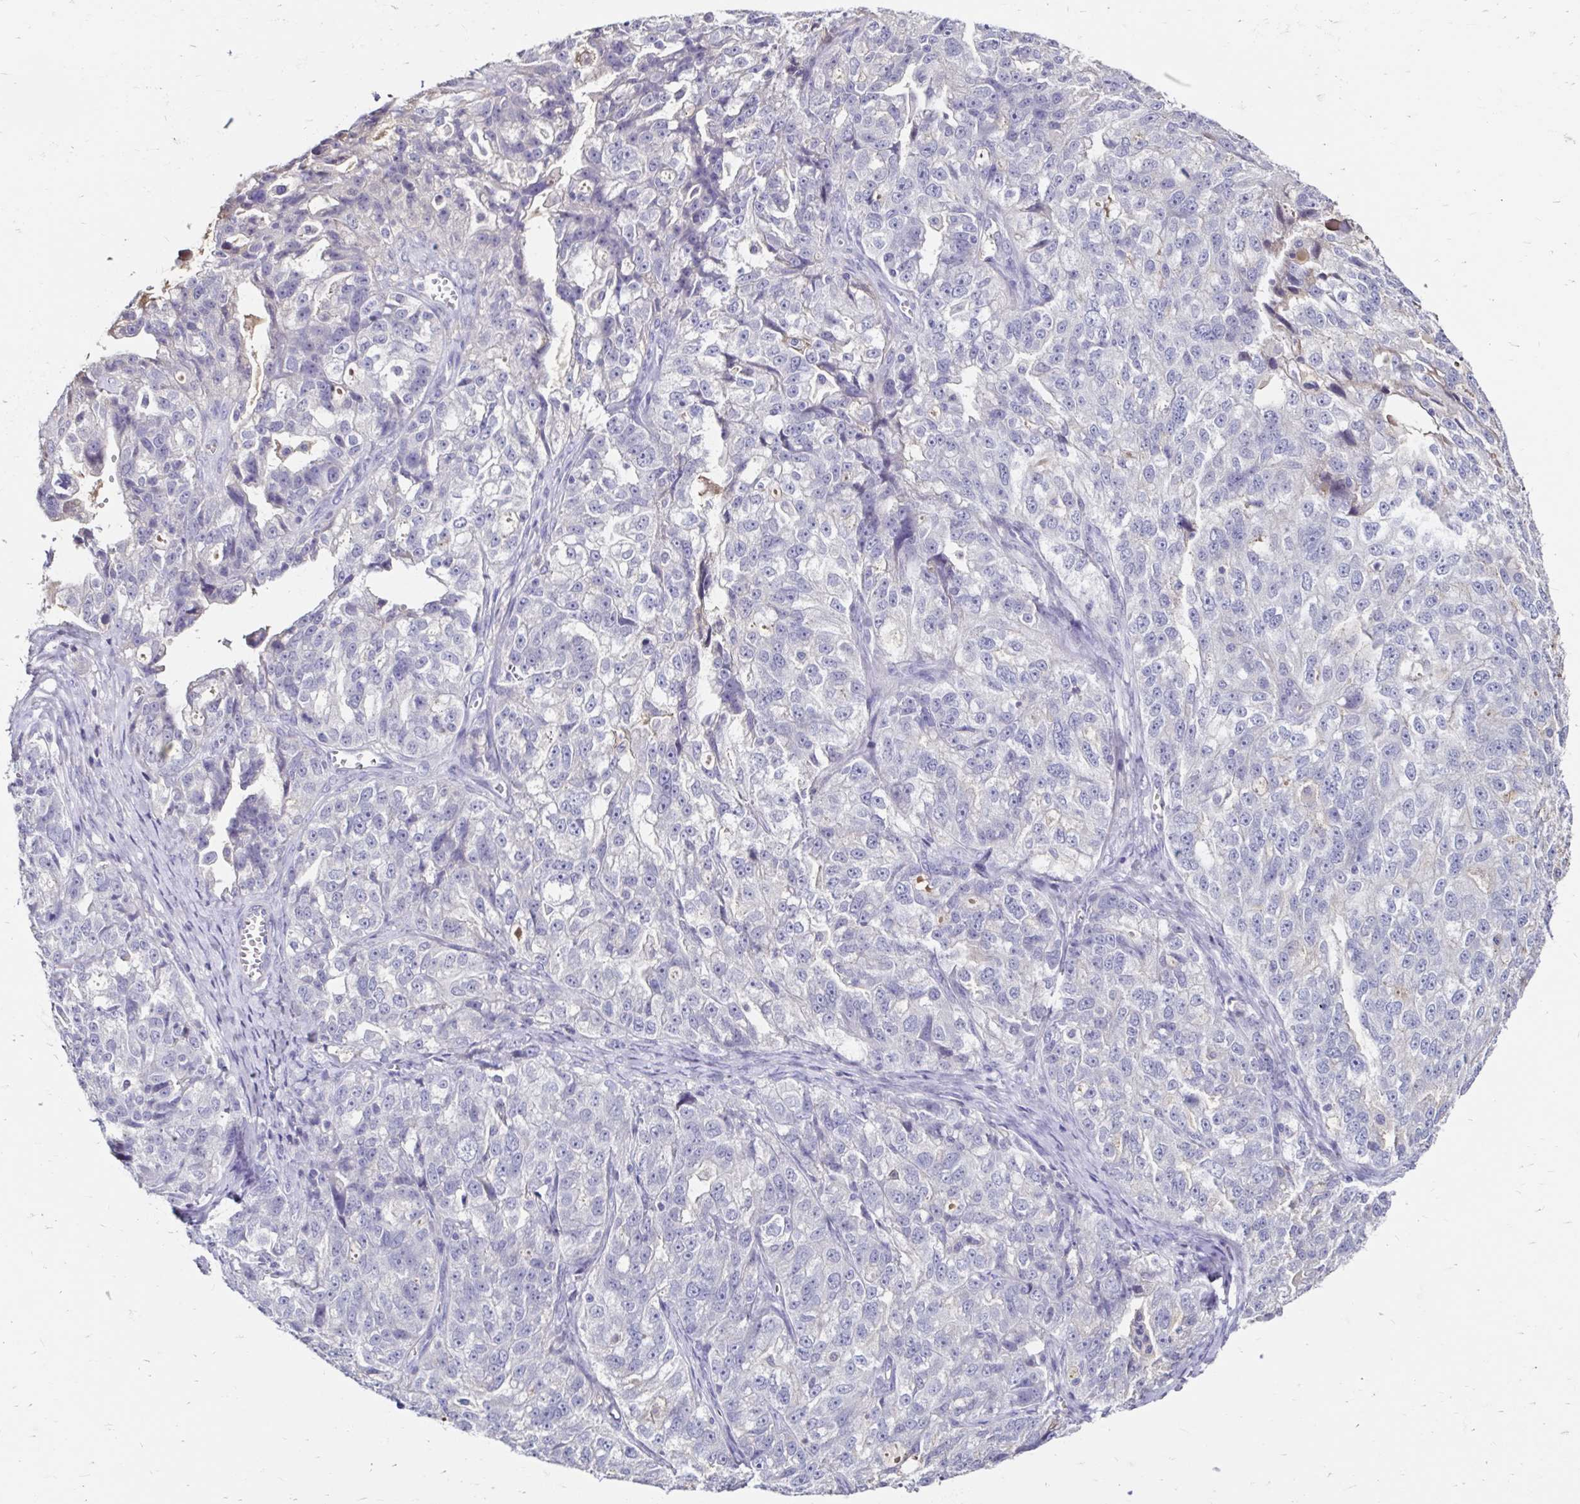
{"staining": {"intensity": "negative", "quantity": "none", "location": "none"}, "tissue": "ovarian cancer", "cell_type": "Tumor cells", "image_type": "cancer", "snomed": [{"axis": "morphology", "description": "Cystadenocarcinoma, serous, NOS"}, {"axis": "topography", "description": "Ovary"}], "caption": "An IHC photomicrograph of serous cystadenocarcinoma (ovarian) is shown. There is no staining in tumor cells of serous cystadenocarcinoma (ovarian). (Brightfield microscopy of DAB IHC at high magnification).", "gene": "SCG3", "patient": {"sex": "female", "age": 51}}